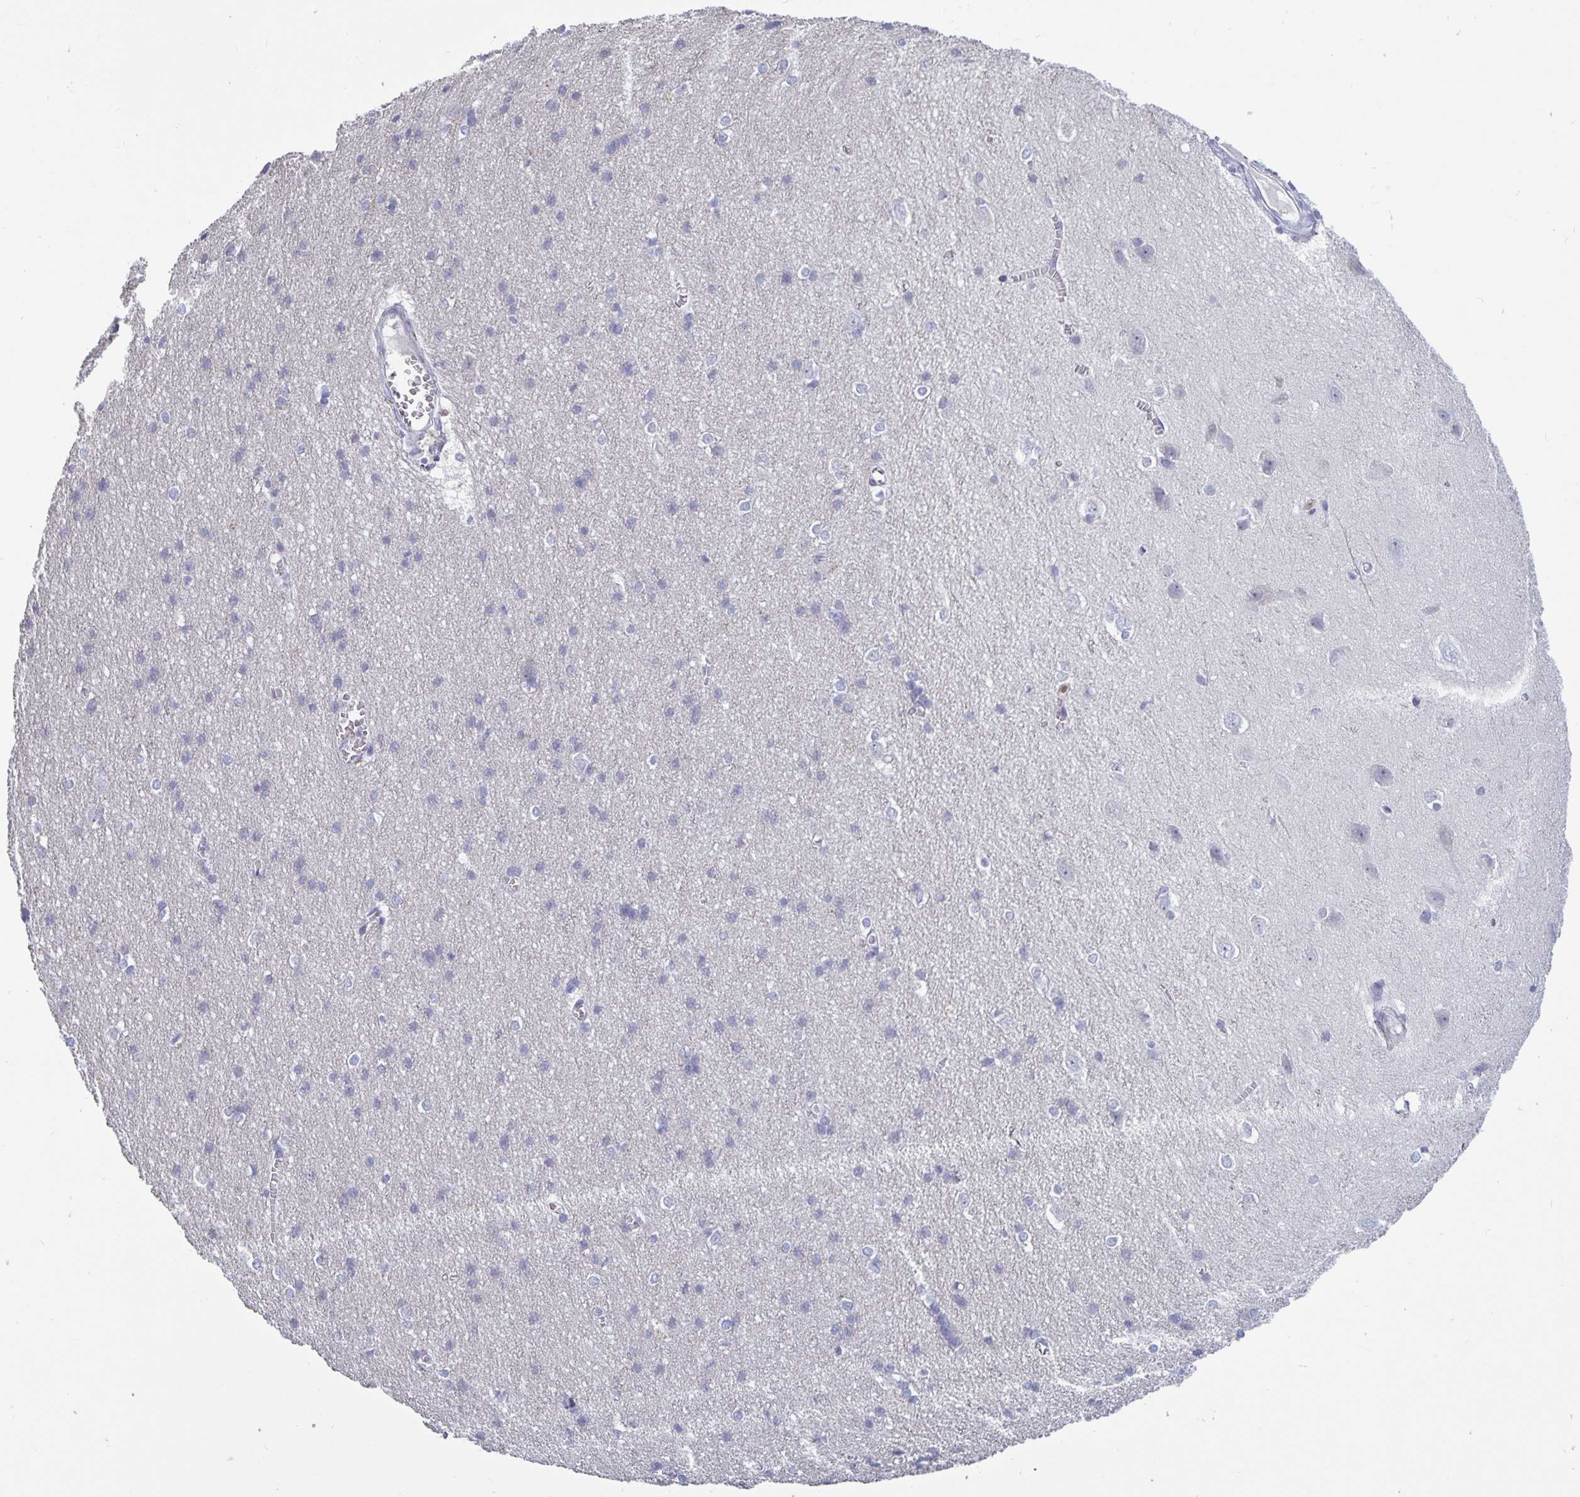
{"staining": {"intensity": "negative", "quantity": "none", "location": "none"}, "tissue": "cerebral cortex", "cell_type": "Endothelial cells", "image_type": "normal", "snomed": [{"axis": "morphology", "description": "Normal tissue, NOS"}, {"axis": "topography", "description": "Cerebral cortex"}], "caption": "High magnification brightfield microscopy of benign cerebral cortex stained with DAB (3,3'-diaminobenzidine) (brown) and counterstained with hematoxylin (blue): endothelial cells show no significant positivity. The staining is performed using DAB (3,3'-diaminobenzidine) brown chromogen with nuclei counter-stained in using hematoxylin.", "gene": "PLCB3", "patient": {"sex": "male", "age": 37}}